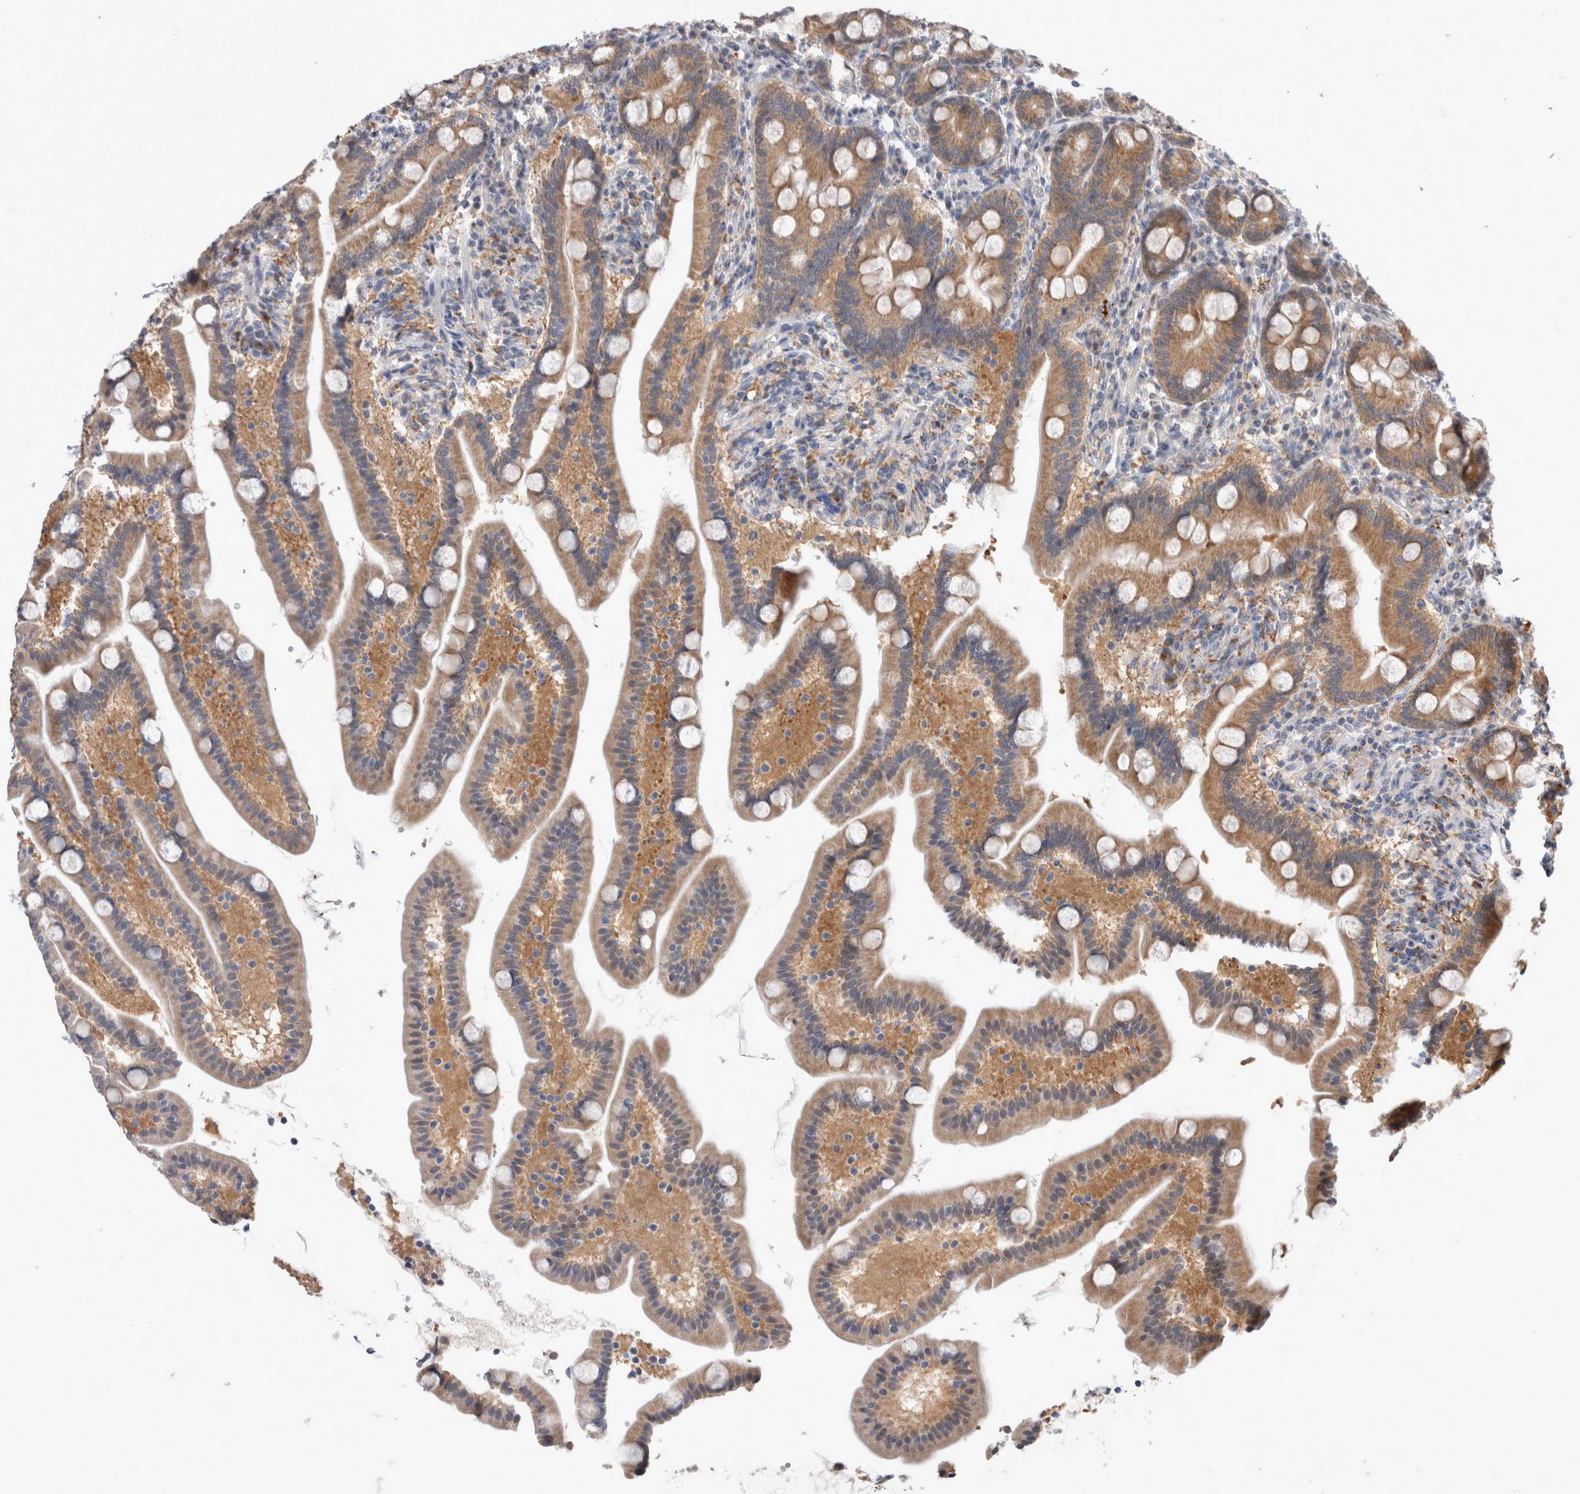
{"staining": {"intensity": "moderate", "quantity": ">75%", "location": "cytoplasmic/membranous"}, "tissue": "duodenum", "cell_type": "Glandular cells", "image_type": "normal", "snomed": [{"axis": "morphology", "description": "Normal tissue, NOS"}, {"axis": "topography", "description": "Duodenum"}], "caption": "Immunohistochemical staining of unremarkable human duodenum reveals >75% levels of moderate cytoplasmic/membranous protein expression in approximately >75% of glandular cells.", "gene": "MRPL37", "patient": {"sex": "male", "age": 54}}